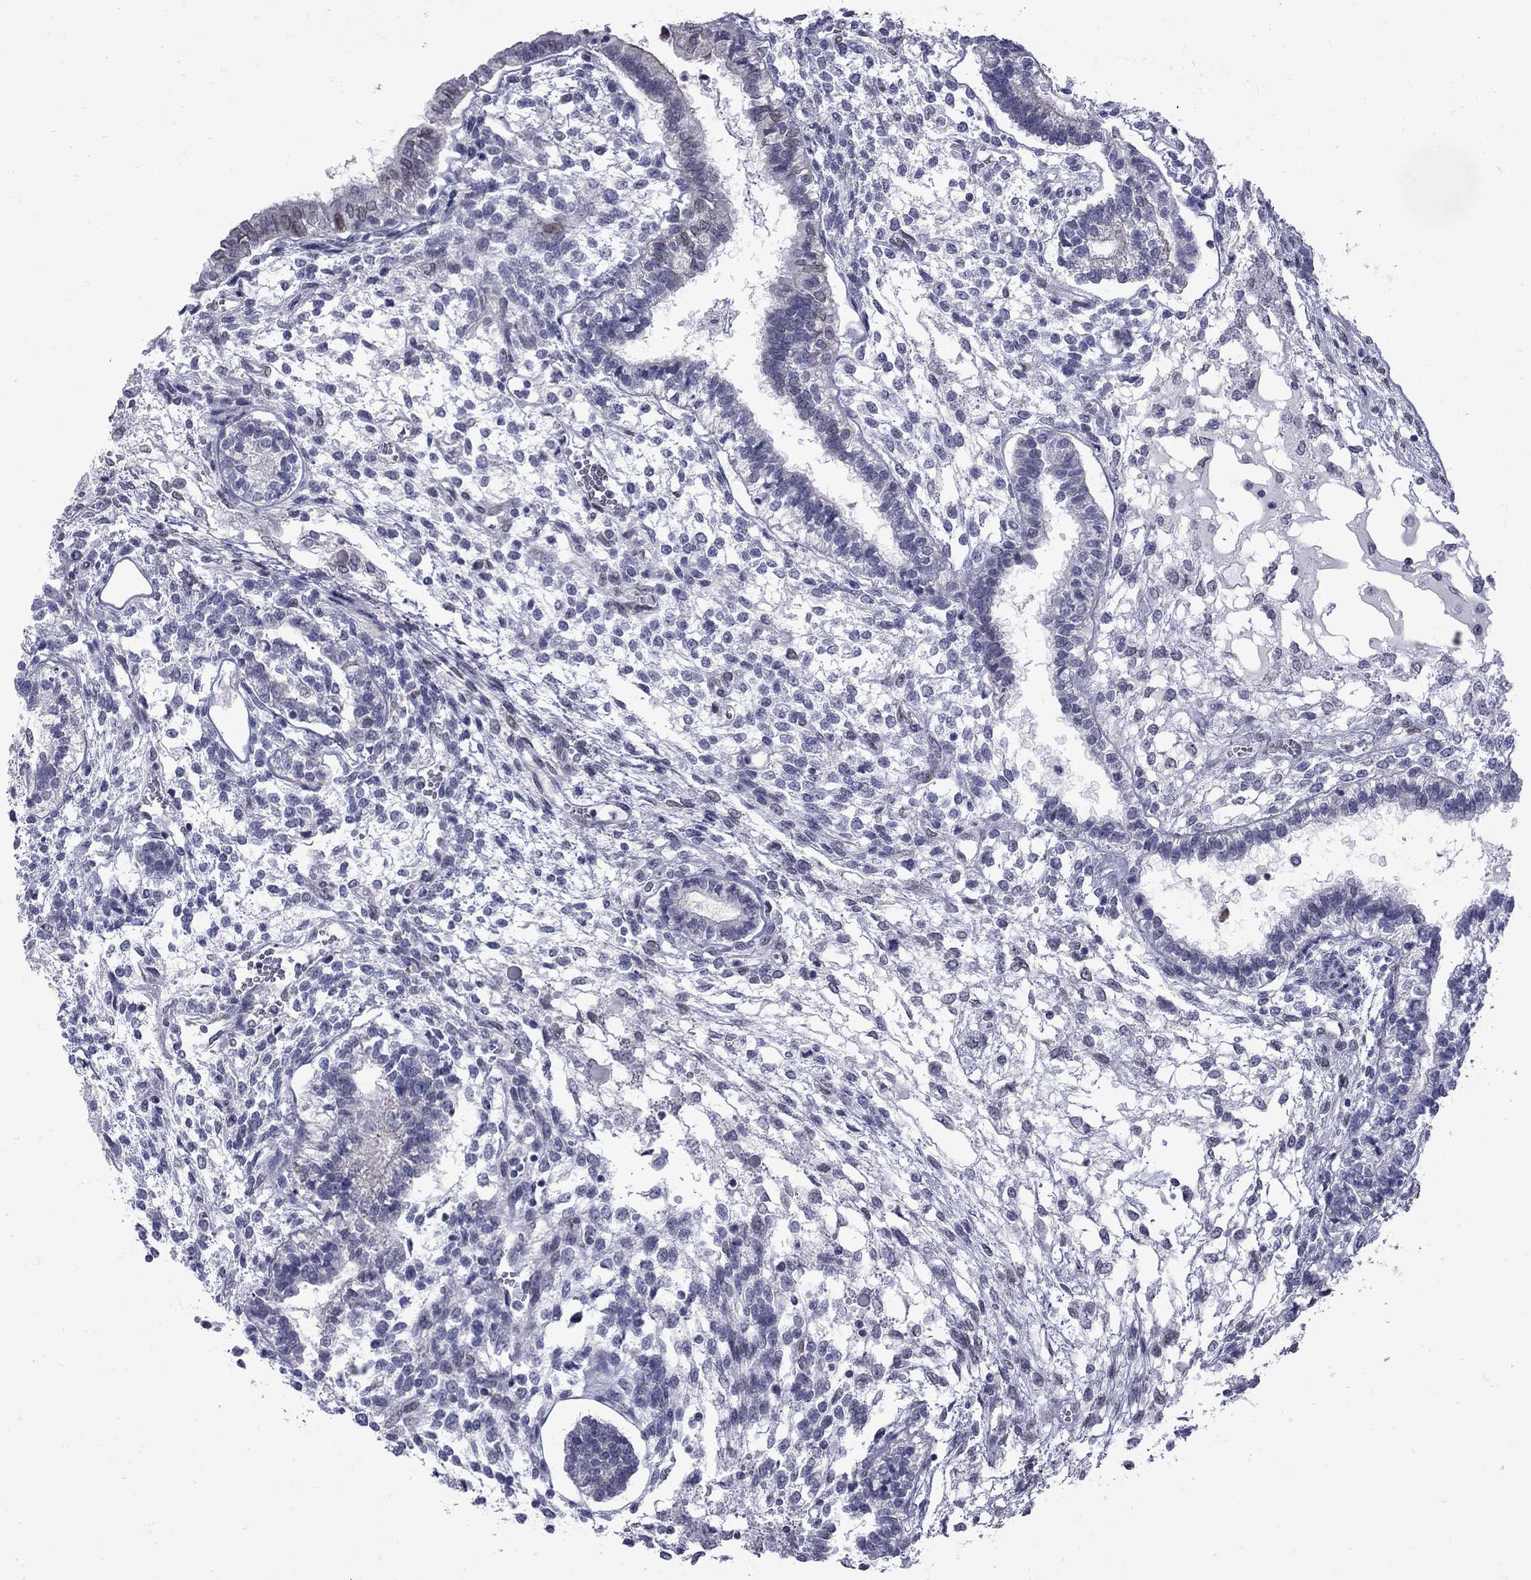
{"staining": {"intensity": "negative", "quantity": "none", "location": "none"}, "tissue": "testis cancer", "cell_type": "Tumor cells", "image_type": "cancer", "snomed": [{"axis": "morphology", "description": "Carcinoma, Embryonal, NOS"}, {"axis": "topography", "description": "Testis"}], "caption": "This is an immunohistochemistry (IHC) image of human testis embryonal carcinoma. There is no staining in tumor cells.", "gene": "CLTCL1", "patient": {"sex": "male", "age": 37}}